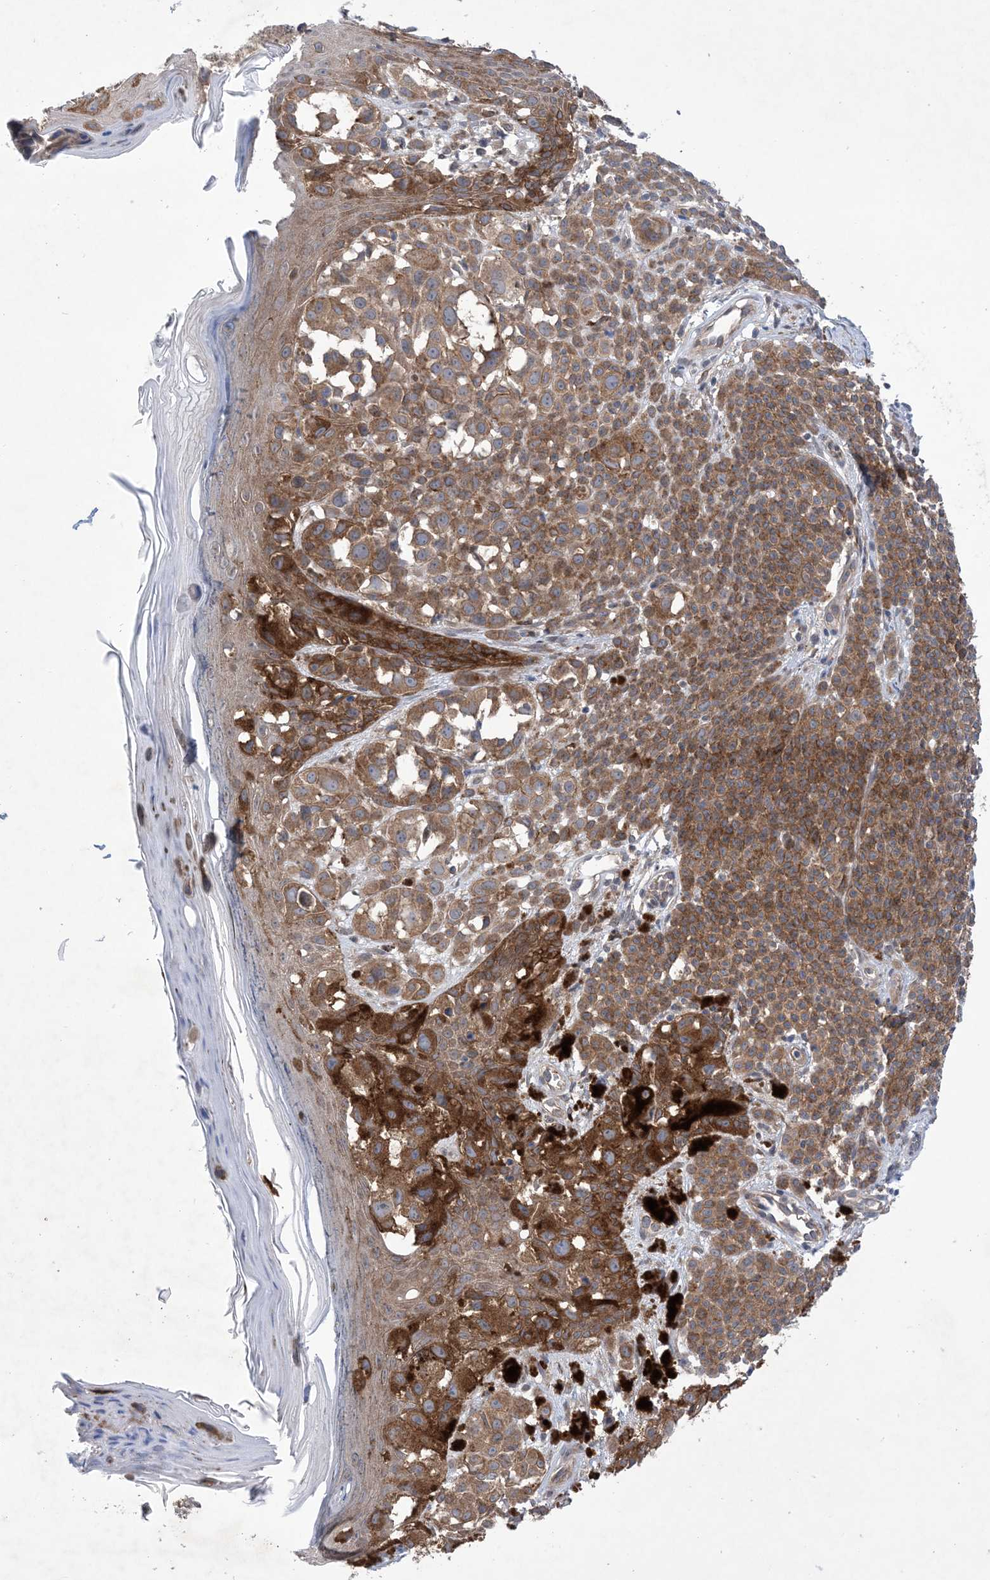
{"staining": {"intensity": "moderate", "quantity": ">75%", "location": "cytoplasmic/membranous"}, "tissue": "melanoma", "cell_type": "Tumor cells", "image_type": "cancer", "snomed": [{"axis": "morphology", "description": "Malignant melanoma, NOS"}, {"axis": "topography", "description": "Skin of leg"}], "caption": "Tumor cells show medium levels of moderate cytoplasmic/membranous expression in about >75% of cells in melanoma.", "gene": "EHBP1", "patient": {"sex": "female", "age": 72}}